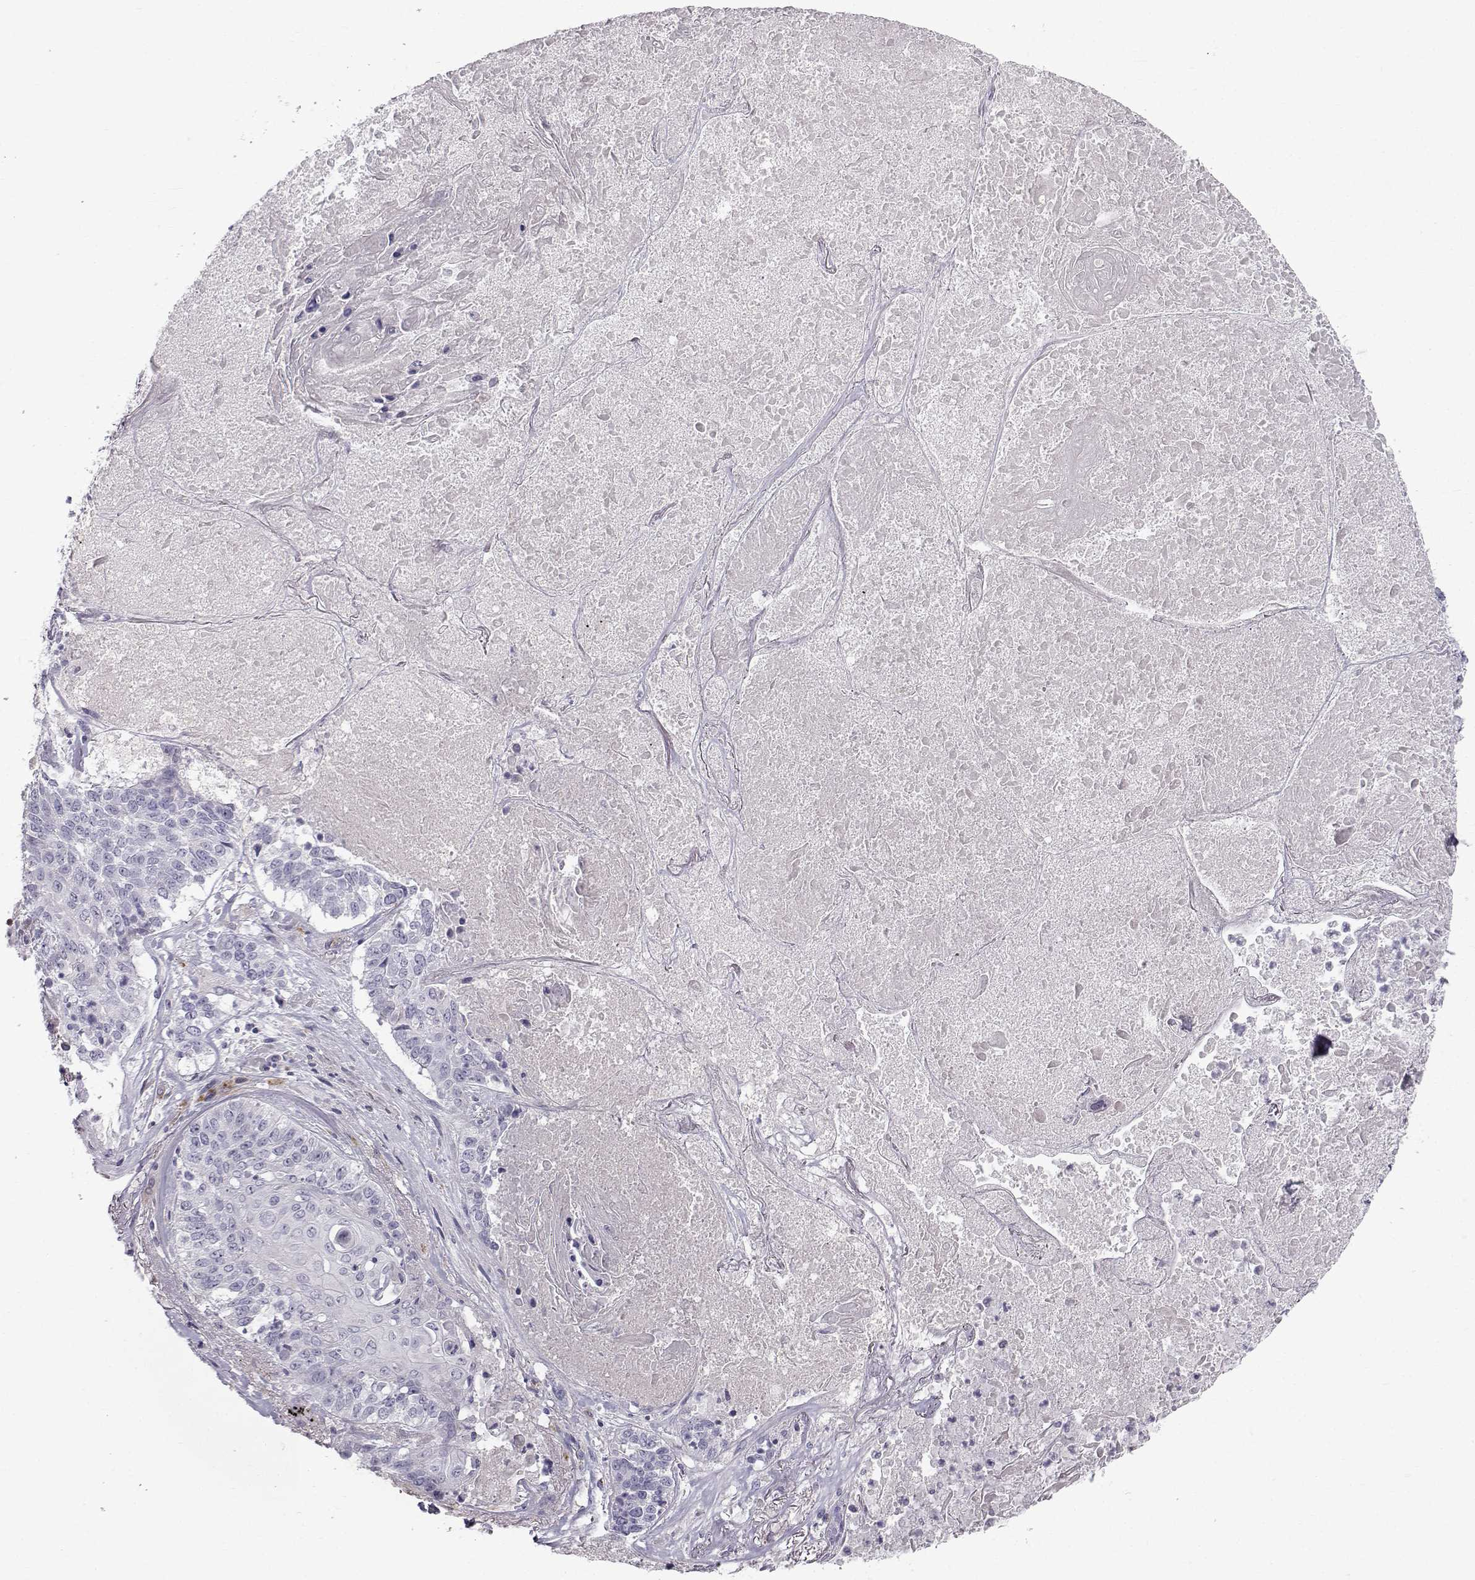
{"staining": {"intensity": "negative", "quantity": "none", "location": "none"}, "tissue": "lung cancer", "cell_type": "Tumor cells", "image_type": "cancer", "snomed": [{"axis": "morphology", "description": "Squamous cell carcinoma, NOS"}, {"axis": "topography", "description": "Lung"}], "caption": "Immunohistochemistry (IHC) of squamous cell carcinoma (lung) demonstrates no expression in tumor cells.", "gene": "CALCR", "patient": {"sex": "male", "age": 64}}